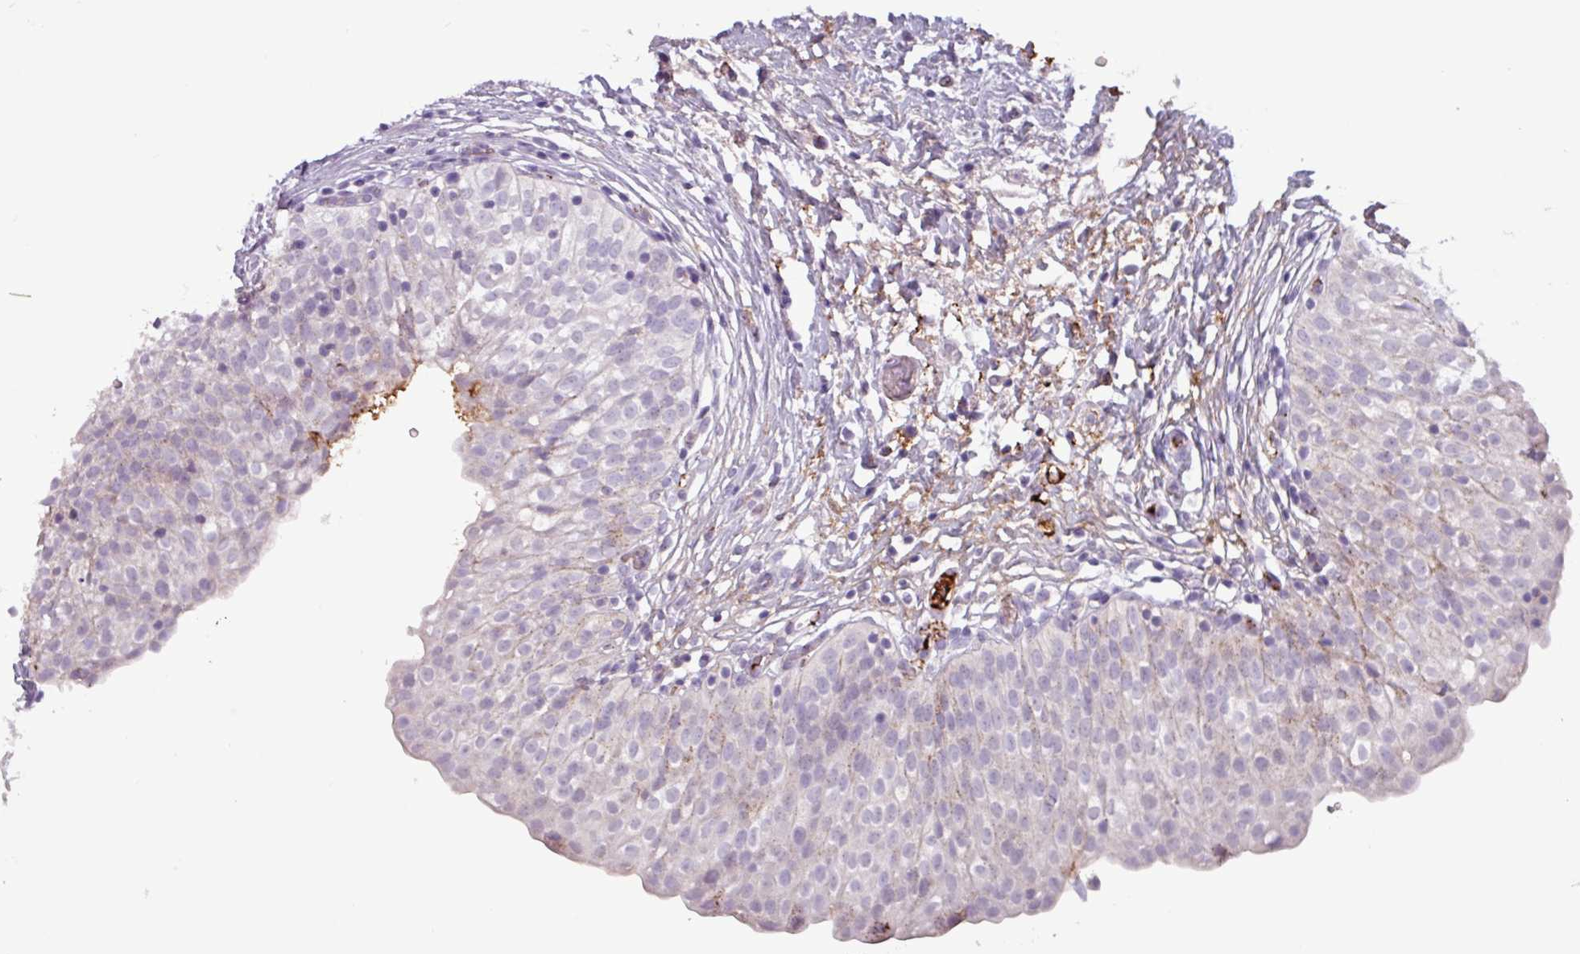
{"staining": {"intensity": "weak", "quantity": "<25%", "location": "cytoplasmic/membranous"}, "tissue": "urinary bladder", "cell_type": "Urothelial cells", "image_type": "normal", "snomed": [{"axis": "morphology", "description": "Normal tissue, NOS"}, {"axis": "topography", "description": "Urinary bladder"}], "caption": "DAB immunohistochemical staining of benign human urinary bladder reveals no significant positivity in urothelial cells.", "gene": "PLIN2", "patient": {"sex": "male", "age": 55}}